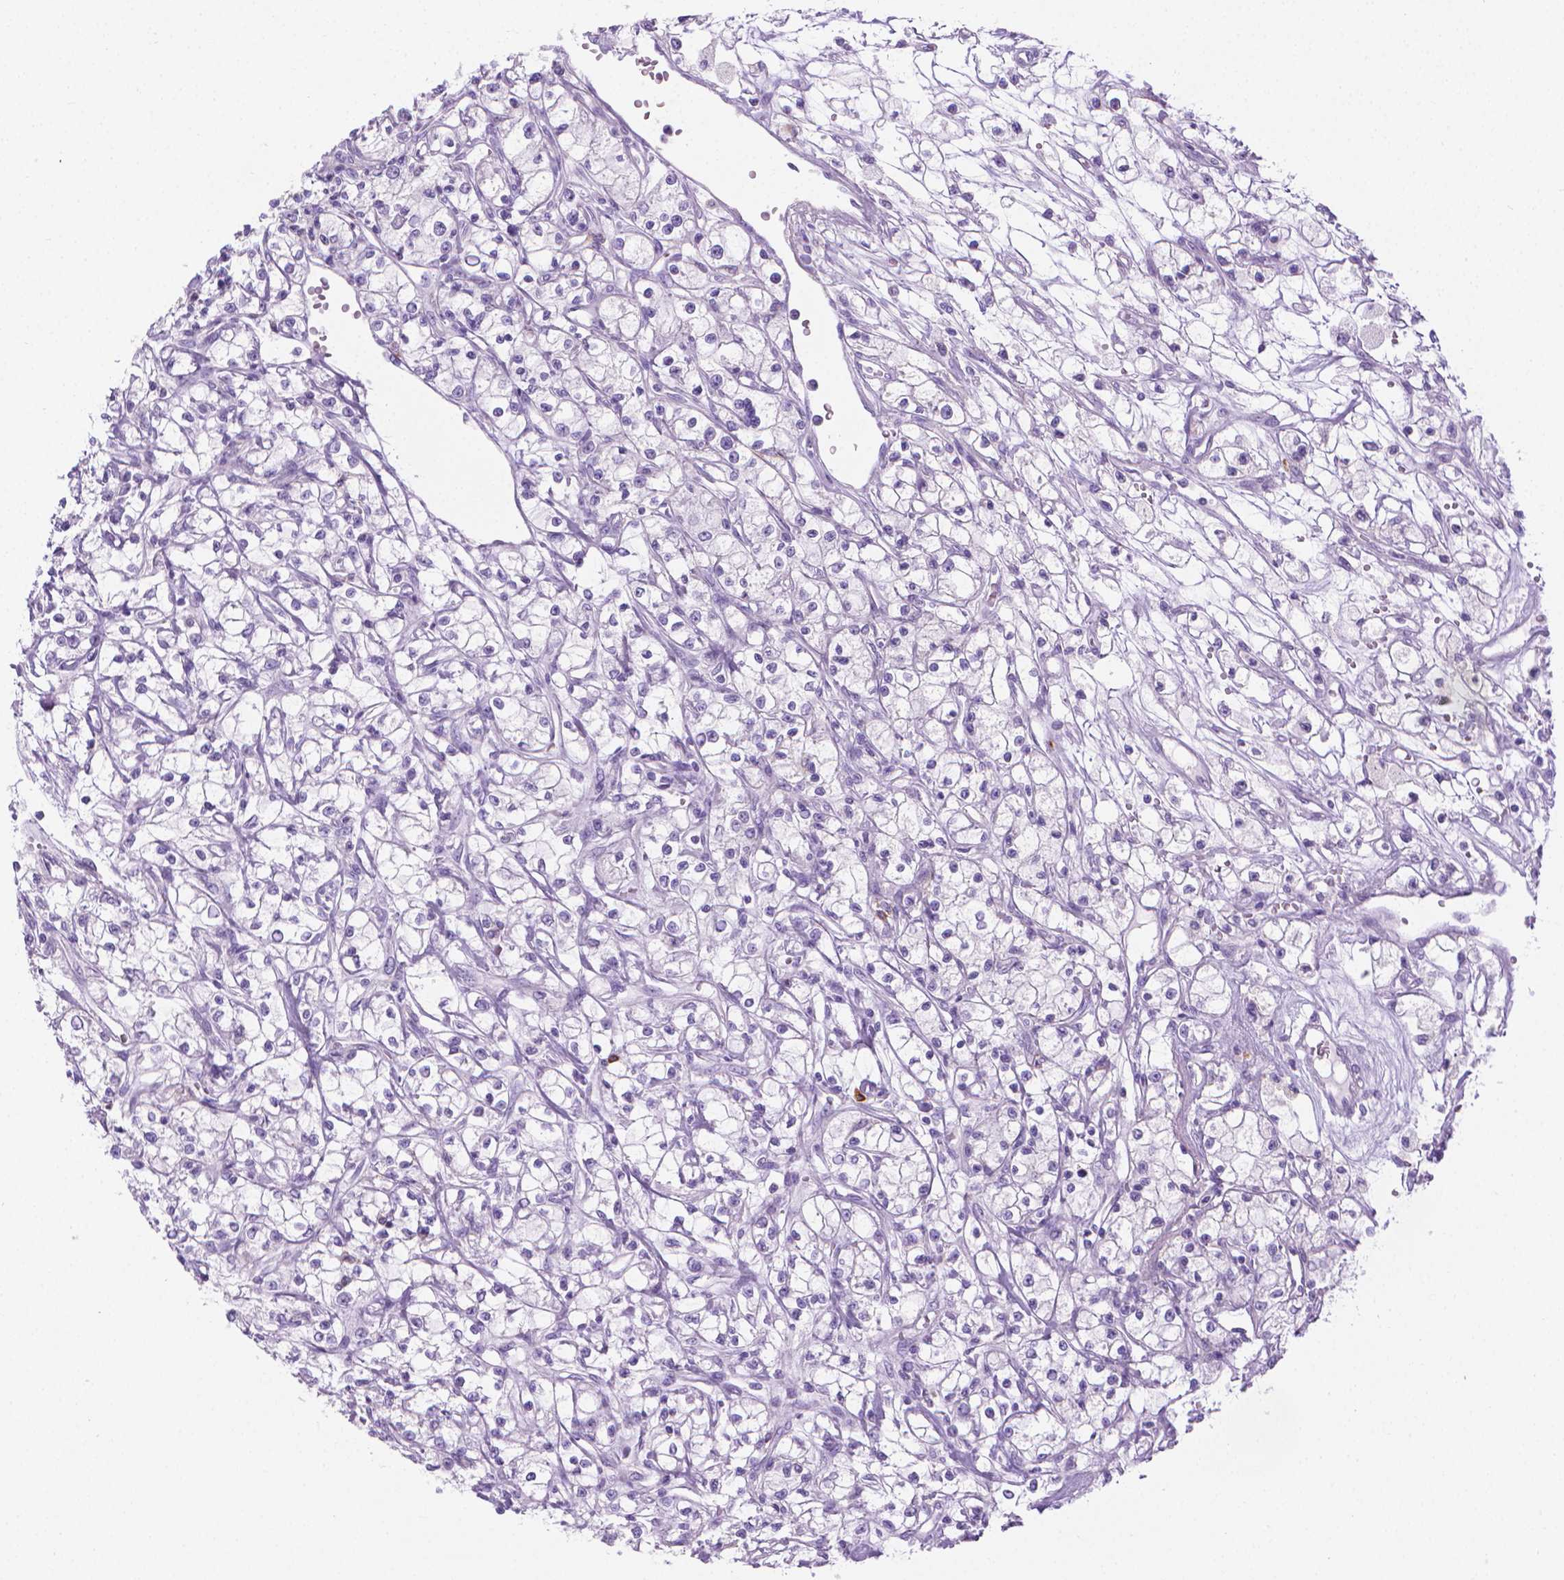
{"staining": {"intensity": "negative", "quantity": "none", "location": "none"}, "tissue": "renal cancer", "cell_type": "Tumor cells", "image_type": "cancer", "snomed": [{"axis": "morphology", "description": "Adenocarcinoma, NOS"}, {"axis": "topography", "description": "Kidney"}], "caption": "Micrograph shows no protein positivity in tumor cells of renal adenocarcinoma tissue.", "gene": "SPAG6", "patient": {"sex": "female", "age": 59}}